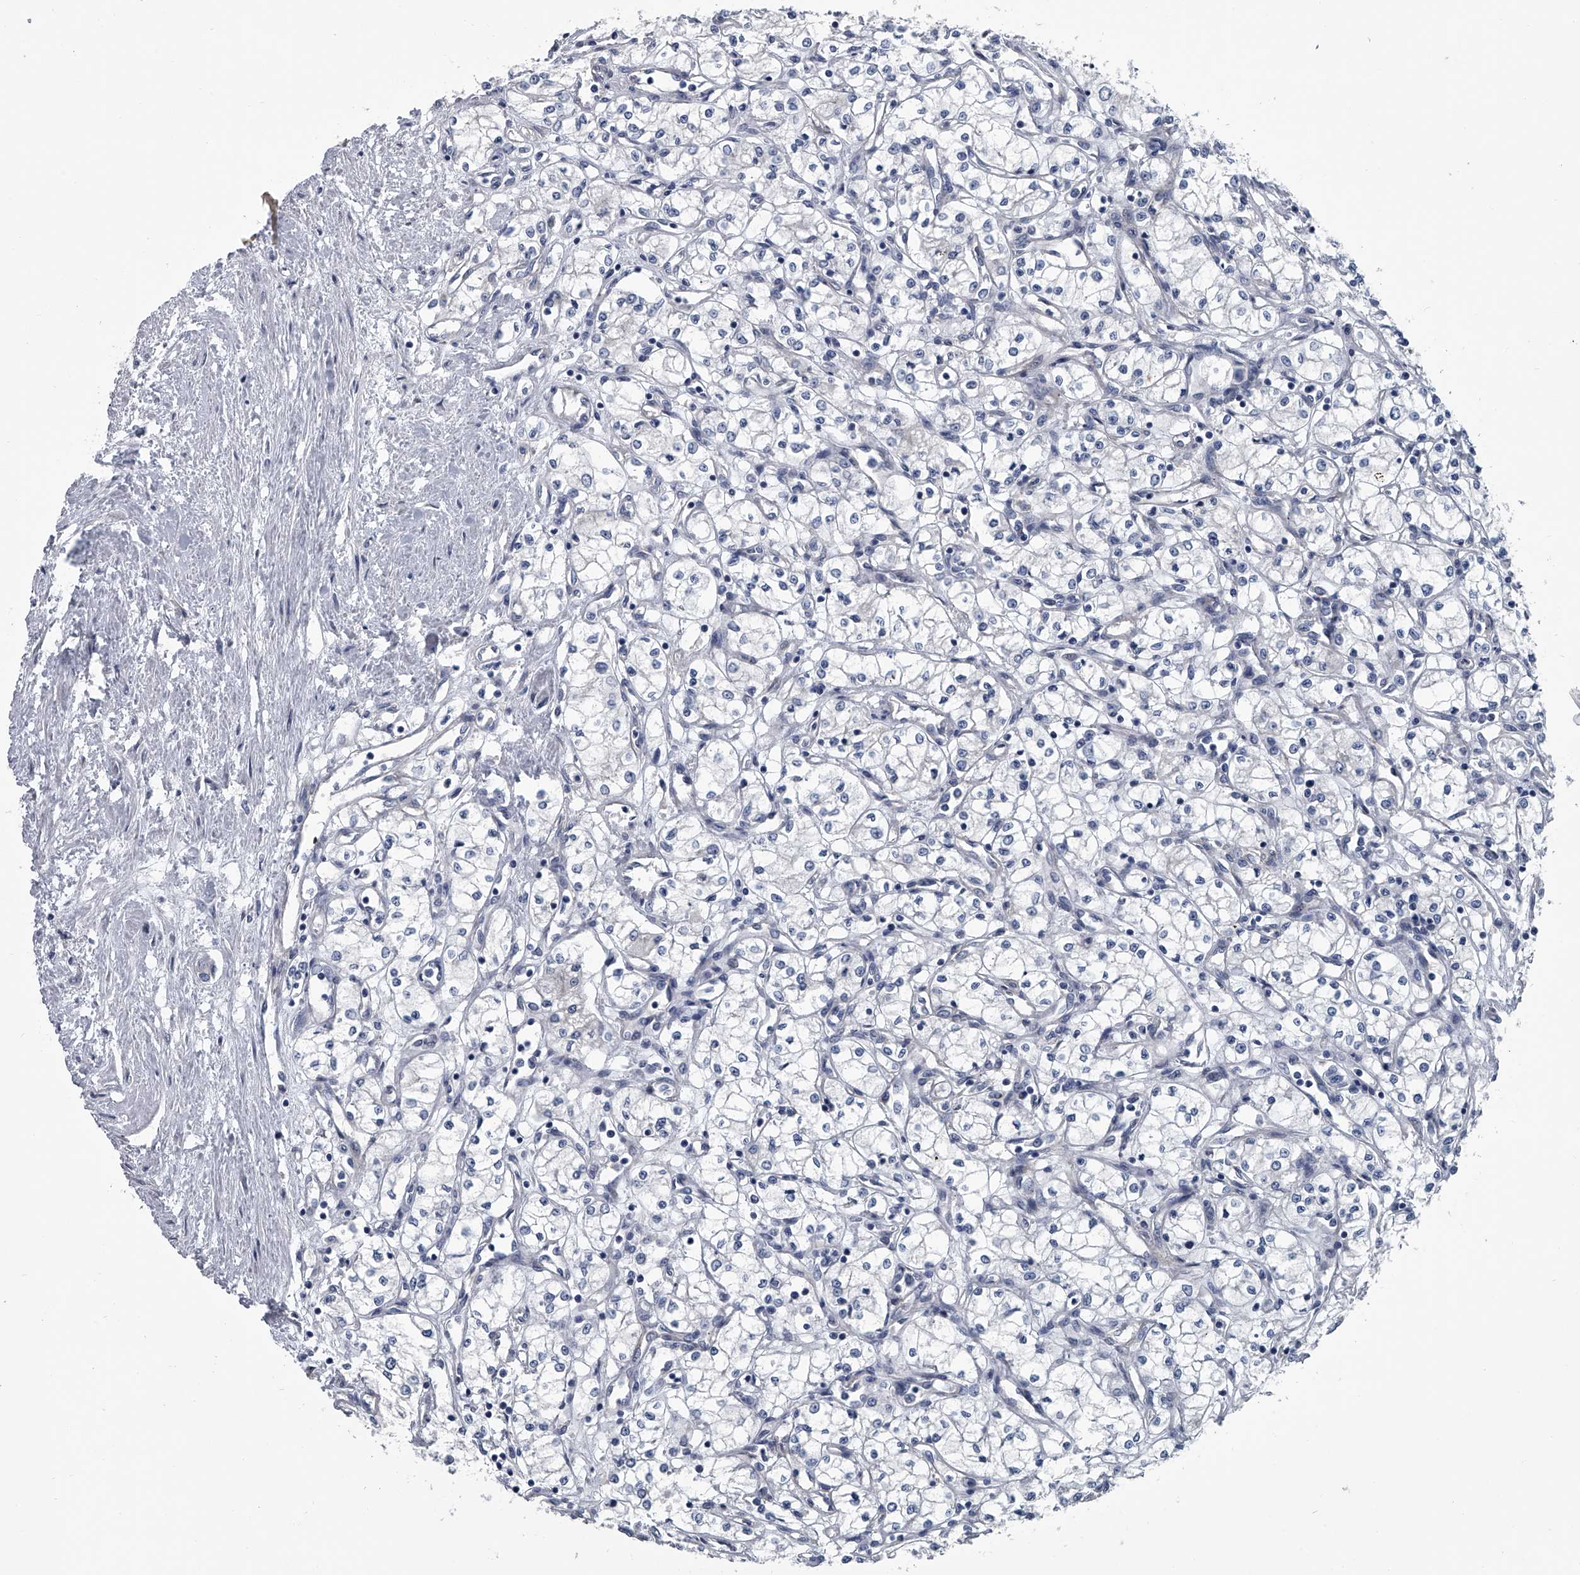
{"staining": {"intensity": "negative", "quantity": "none", "location": "none"}, "tissue": "renal cancer", "cell_type": "Tumor cells", "image_type": "cancer", "snomed": [{"axis": "morphology", "description": "Adenocarcinoma, NOS"}, {"axis": "topography", "description": "Kidney"}], "caption": "Renal adenocarcinoma stained for a protein using immunohistochemistry (IHC) shows no expression tumor cells.", "gene": "PPP2R5D", "patient": {"sex": "male", "age": 59}}